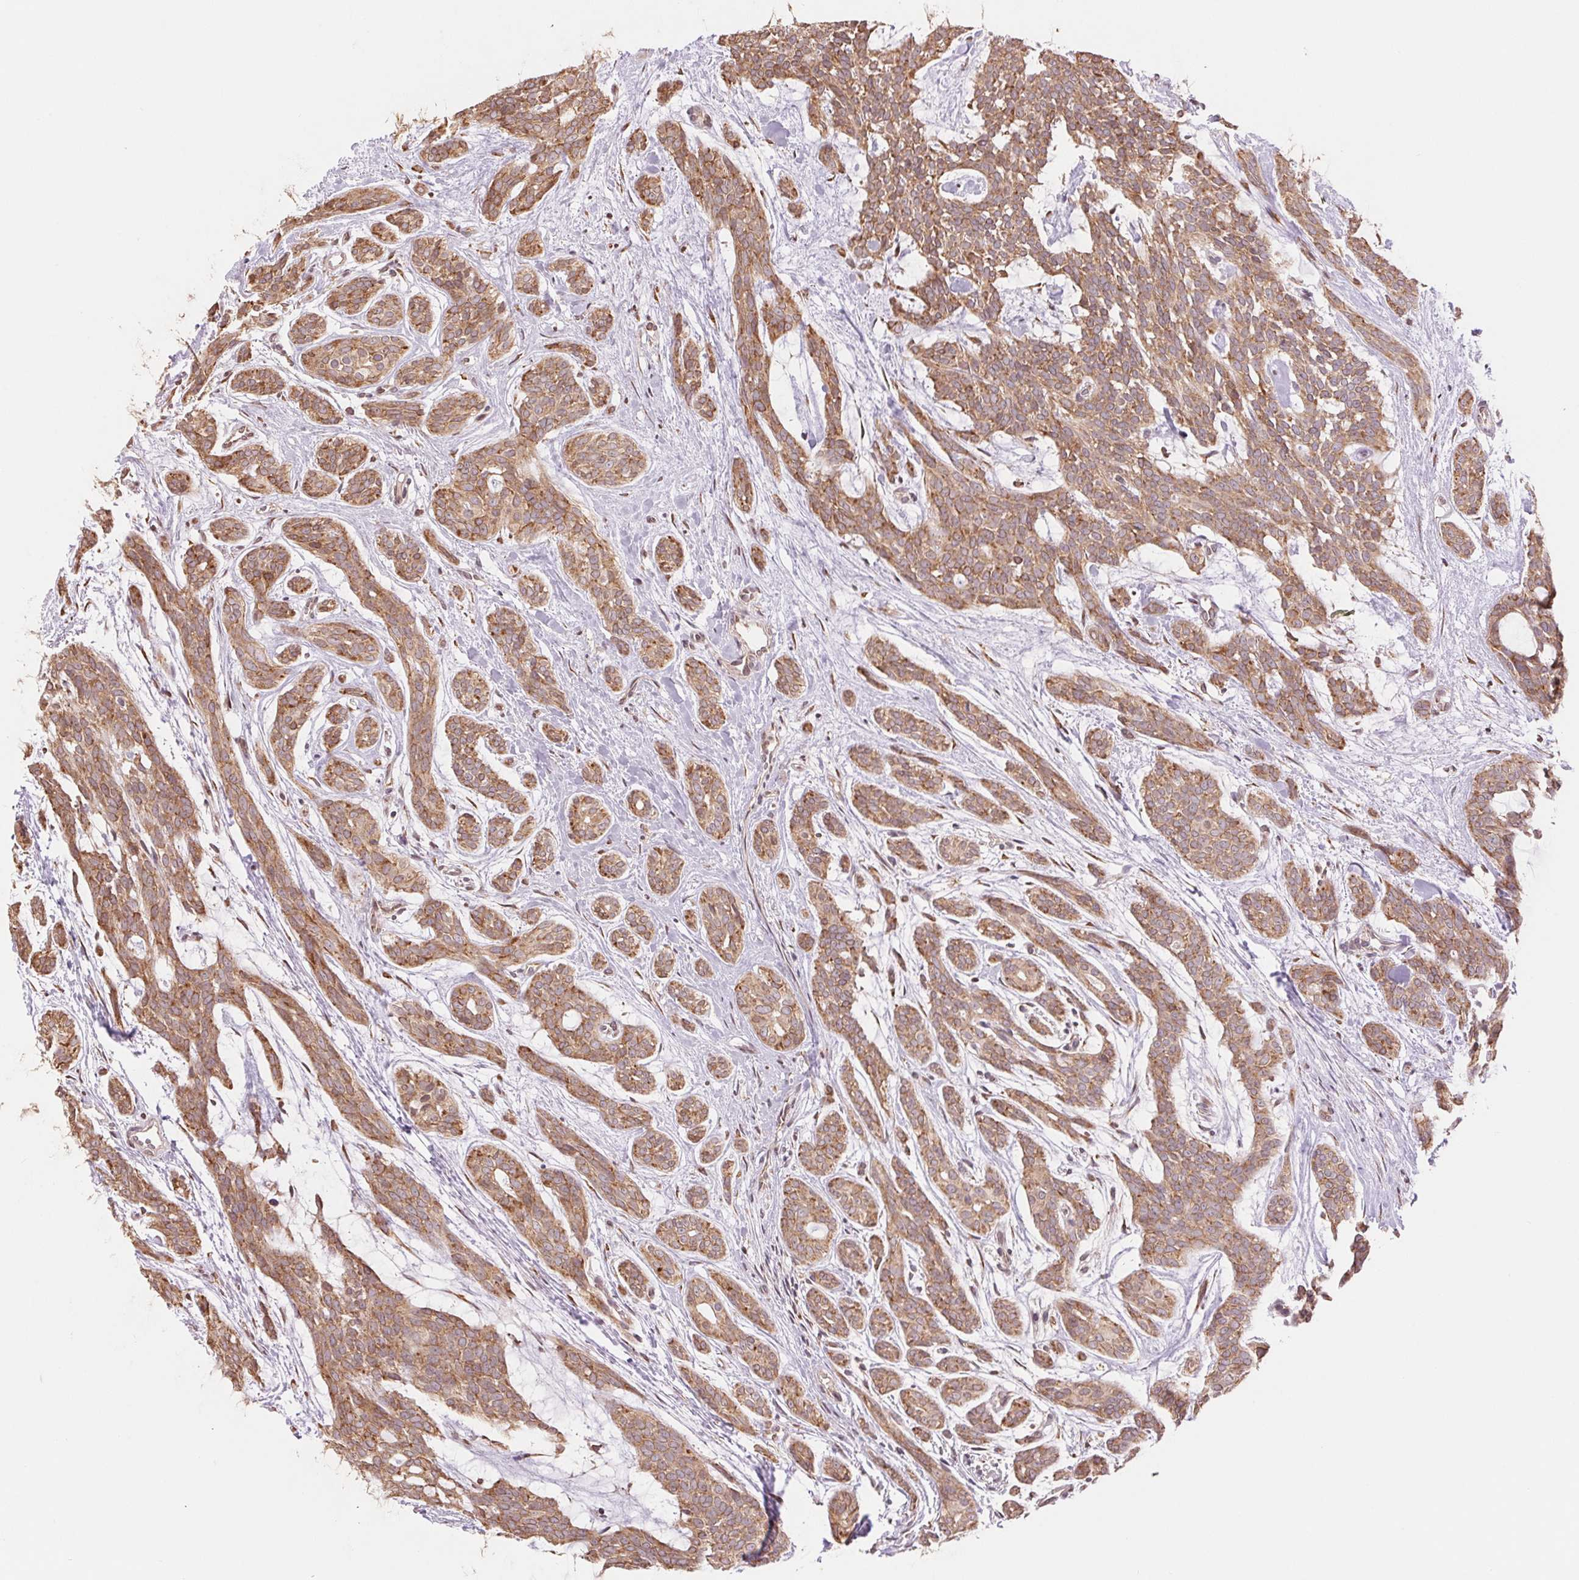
{"staining": {"intensity": "moderate", "quantity": ">75%", "location": "cytoplasmic/membranous"}, "tissue": "head and neck cancer", "cell_type": "Tumor cells", "image_type": "cancer", "snomed": [{"axis": "morphology", "description": "Adenocarcinoma, NOS"}, {"axis": "topography", "description": "Head-Neck"}], "caption": "Head and neck cancer tissue exhibits moderate cytoplasmic/membranous positivity in about >75% of tumor cells", "gene": "RPN1", "patient": {"sex": "male", "age": 66}}